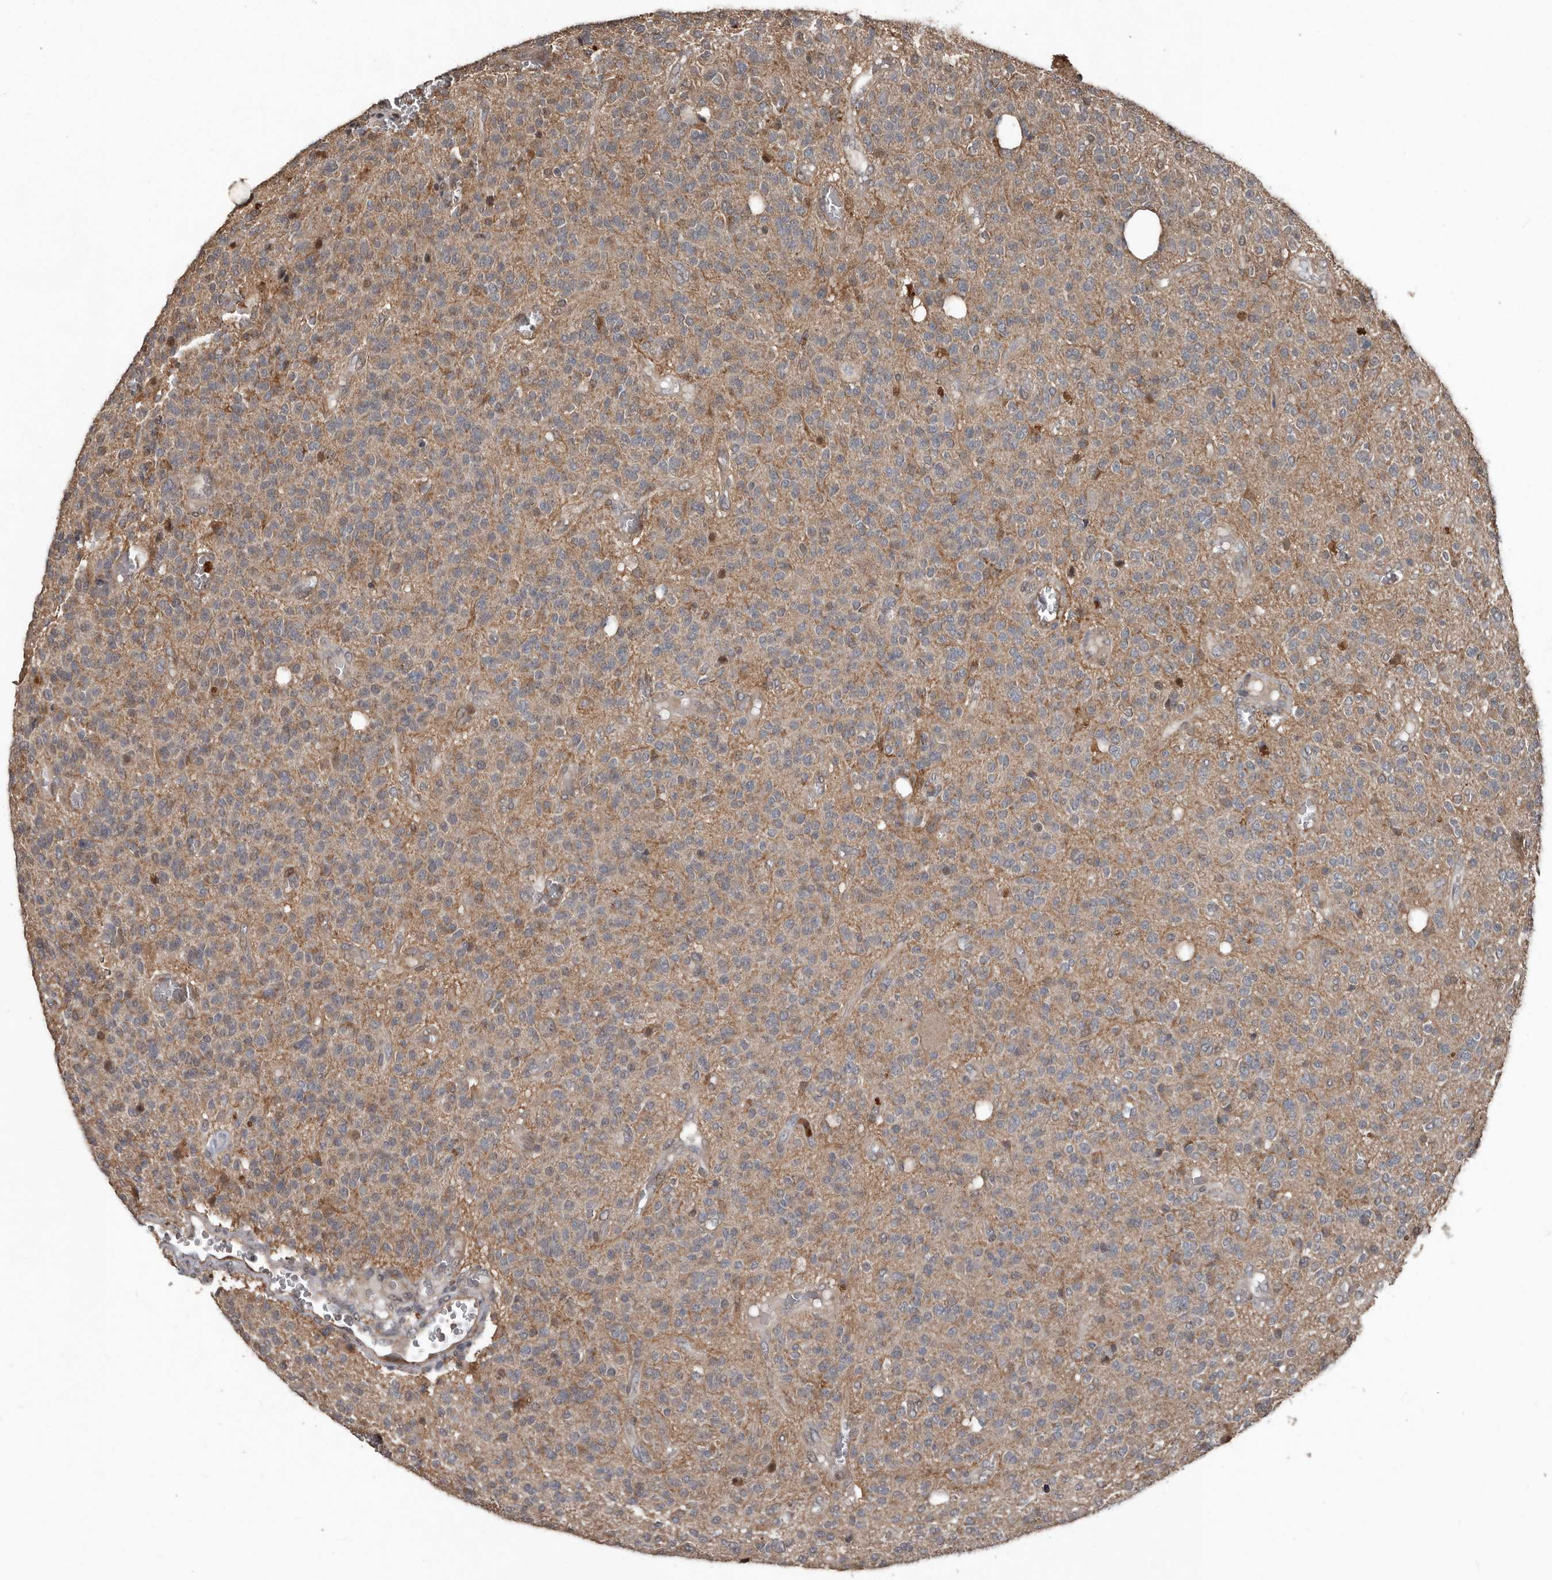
{"staining": {"intensity": "weak", "quantity": ">75%", "location": "cytoplasmic/membranous"}, "tissue": "glioma", "cell_type": "Tumor cells", "image_type": "cancer", "snomed": [{"axis": "morphology", "description": "Glioma, malignant, High grade"}, {"axis": "topography", "description": "Brain"}], "caption": "Weak cytoplasmic/membranous staining for a protein is seen in about >75% of tumor cells of glioma using IHC.", "gene": "FSBP", "patient": {"sex": "male", "age": 34}}